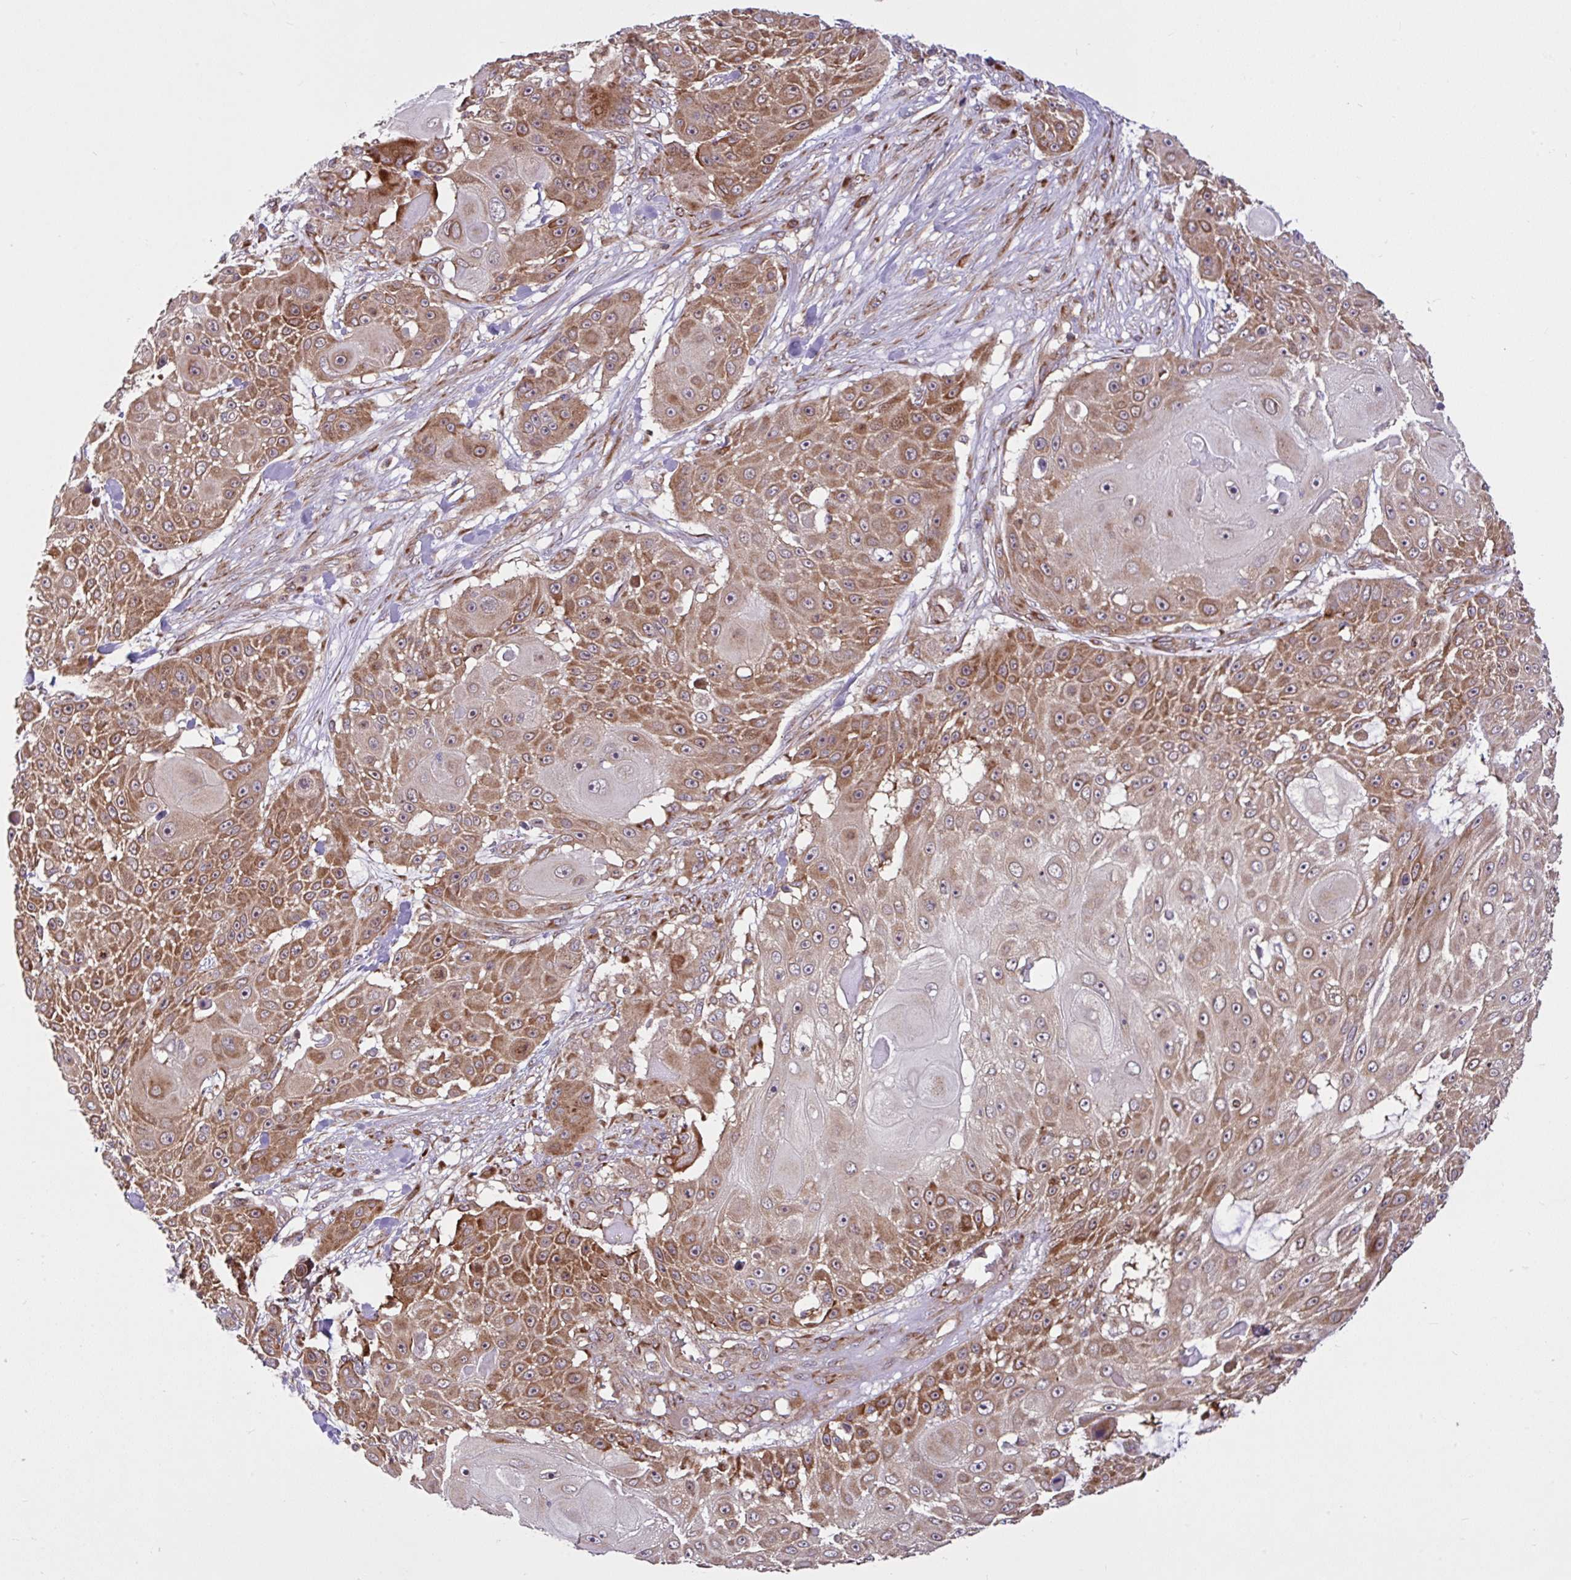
{"staining": {"intensity": "moderate", "quantity": ">75%", "location": "cytoplasmic/membranous"}, "tissue": "skin cancer", "cell_type": "Tumor cells", "image_type": "cancer", "snomed": [{"axis": "morphology", "description": "Squamous cell carcinoma, NOS"}, {"axis": "topography", "description": "Skin"}], "caption": "Squamous cell carcinoma (skin) stained with DAB (3,3'-diaminobenzidine) immunohistochemistry exhibits medium levels of moderate cytoplasmic/membranous expression in approximately >75% of tumor cells. (DAB IHC with brightfield microscopy, high magnification).", "gene": "NTPCR", "patient": {"sex": "female", "age": 86}}